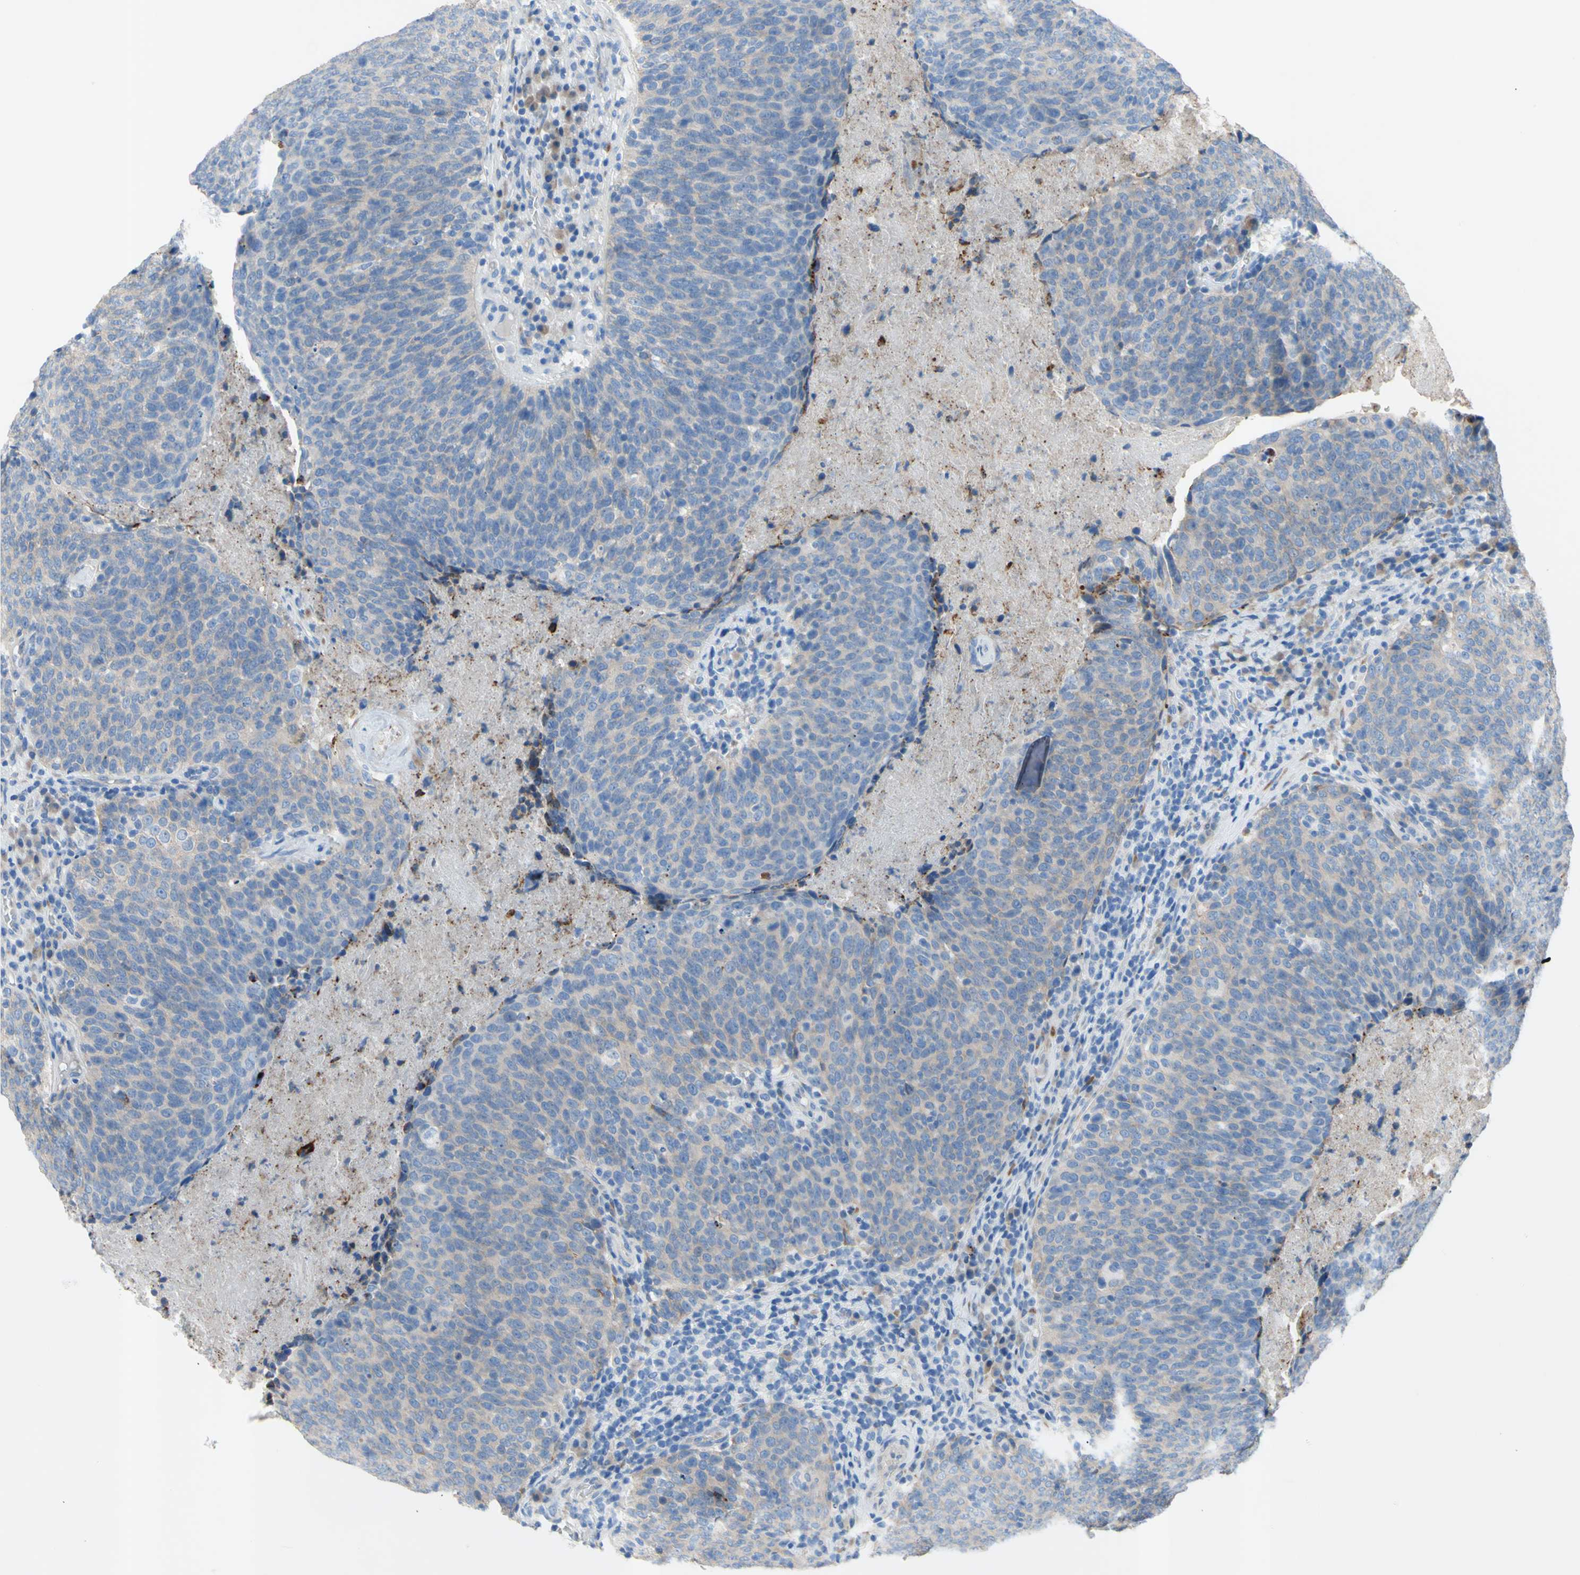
{"staining": {"intensity": "negative", "quantity": "none", "location": "none"}, "tissue": "head and neck cancer", "cell_type": "Tumor cells", "image_type": "cancer", "snomed": [{"axis": "morphology", "description": "Squamous cell carcinoma, NOS"}, {"axis": "morphology", "description": "Squamous cell carcinoma, metastatic, NOS"}, {"axis": "topography", "description": "Lymph node"}, {"axis": "topography", "description": "Head-Neck"}], "caption": "The immunohistochemistry image has no significant staining in tumor cells of head and neck squamous cell carcinoma tissue.", "gene": "TMIGD2", "patient": {"sex": "male", "age": 62}}